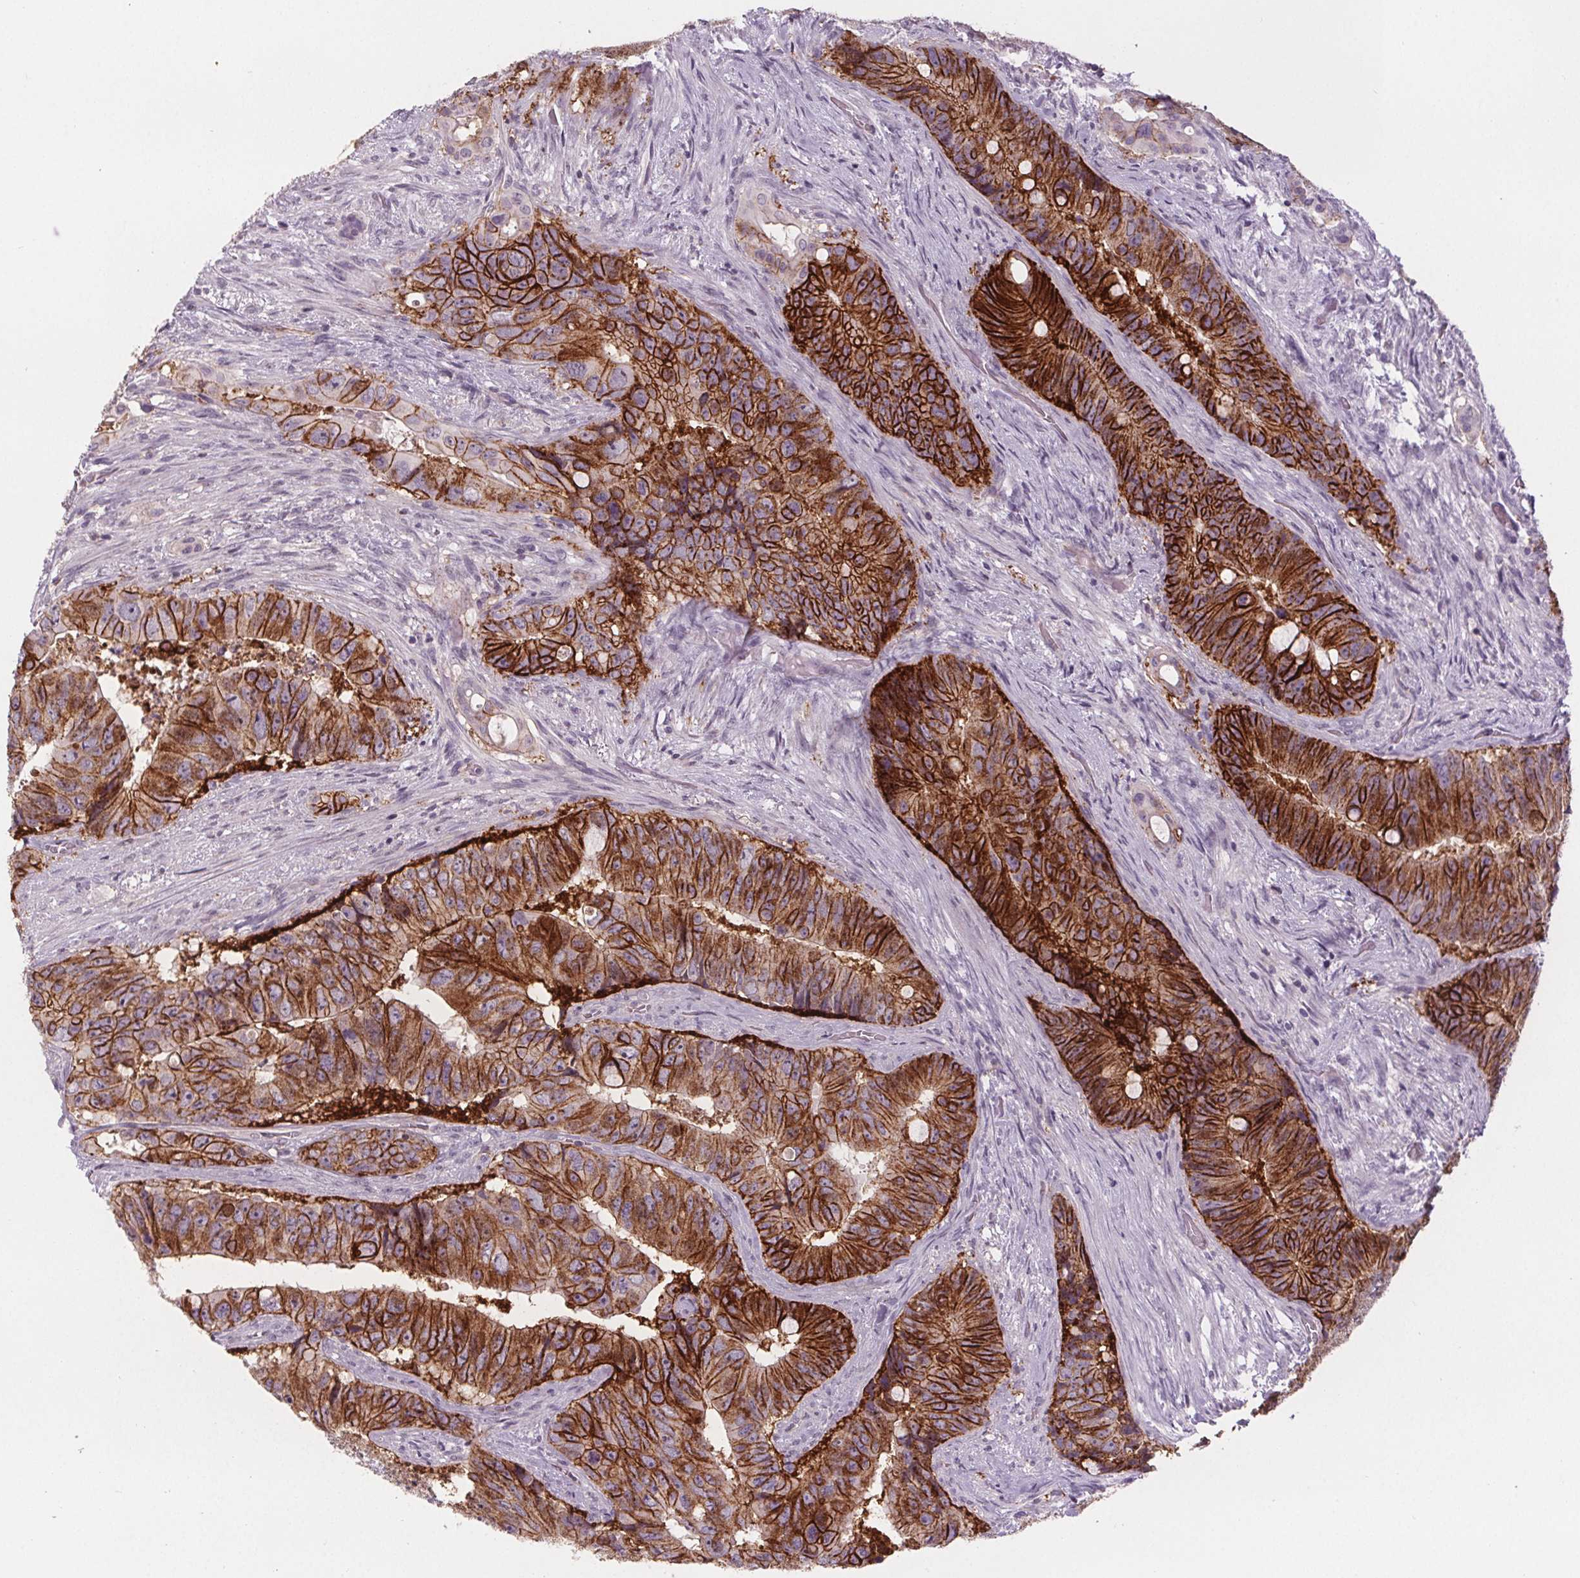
{"staining": {"intensity": "strong", "quantity": ">75%", "location": "cytoplasmic/membranous"}, "tissue": "colorectal cancer", "cell_type": "Tumor cells", "image_type": "cancer", "snomed": [{"axis": "morphology", "description": "Adenocarcinoma, NOS"}, {"axis": "topography", "description": "Rectum"}], "caption": "IHC photomicrograph of human colorectal cancer stained for a protein (brown), which demonstrates high levels of strong cytoplasmic/membranous expression in approximately >75% of tumor cells.", "gene": "ATP1A1", "patient": {"sex": "male", "age": 78}}